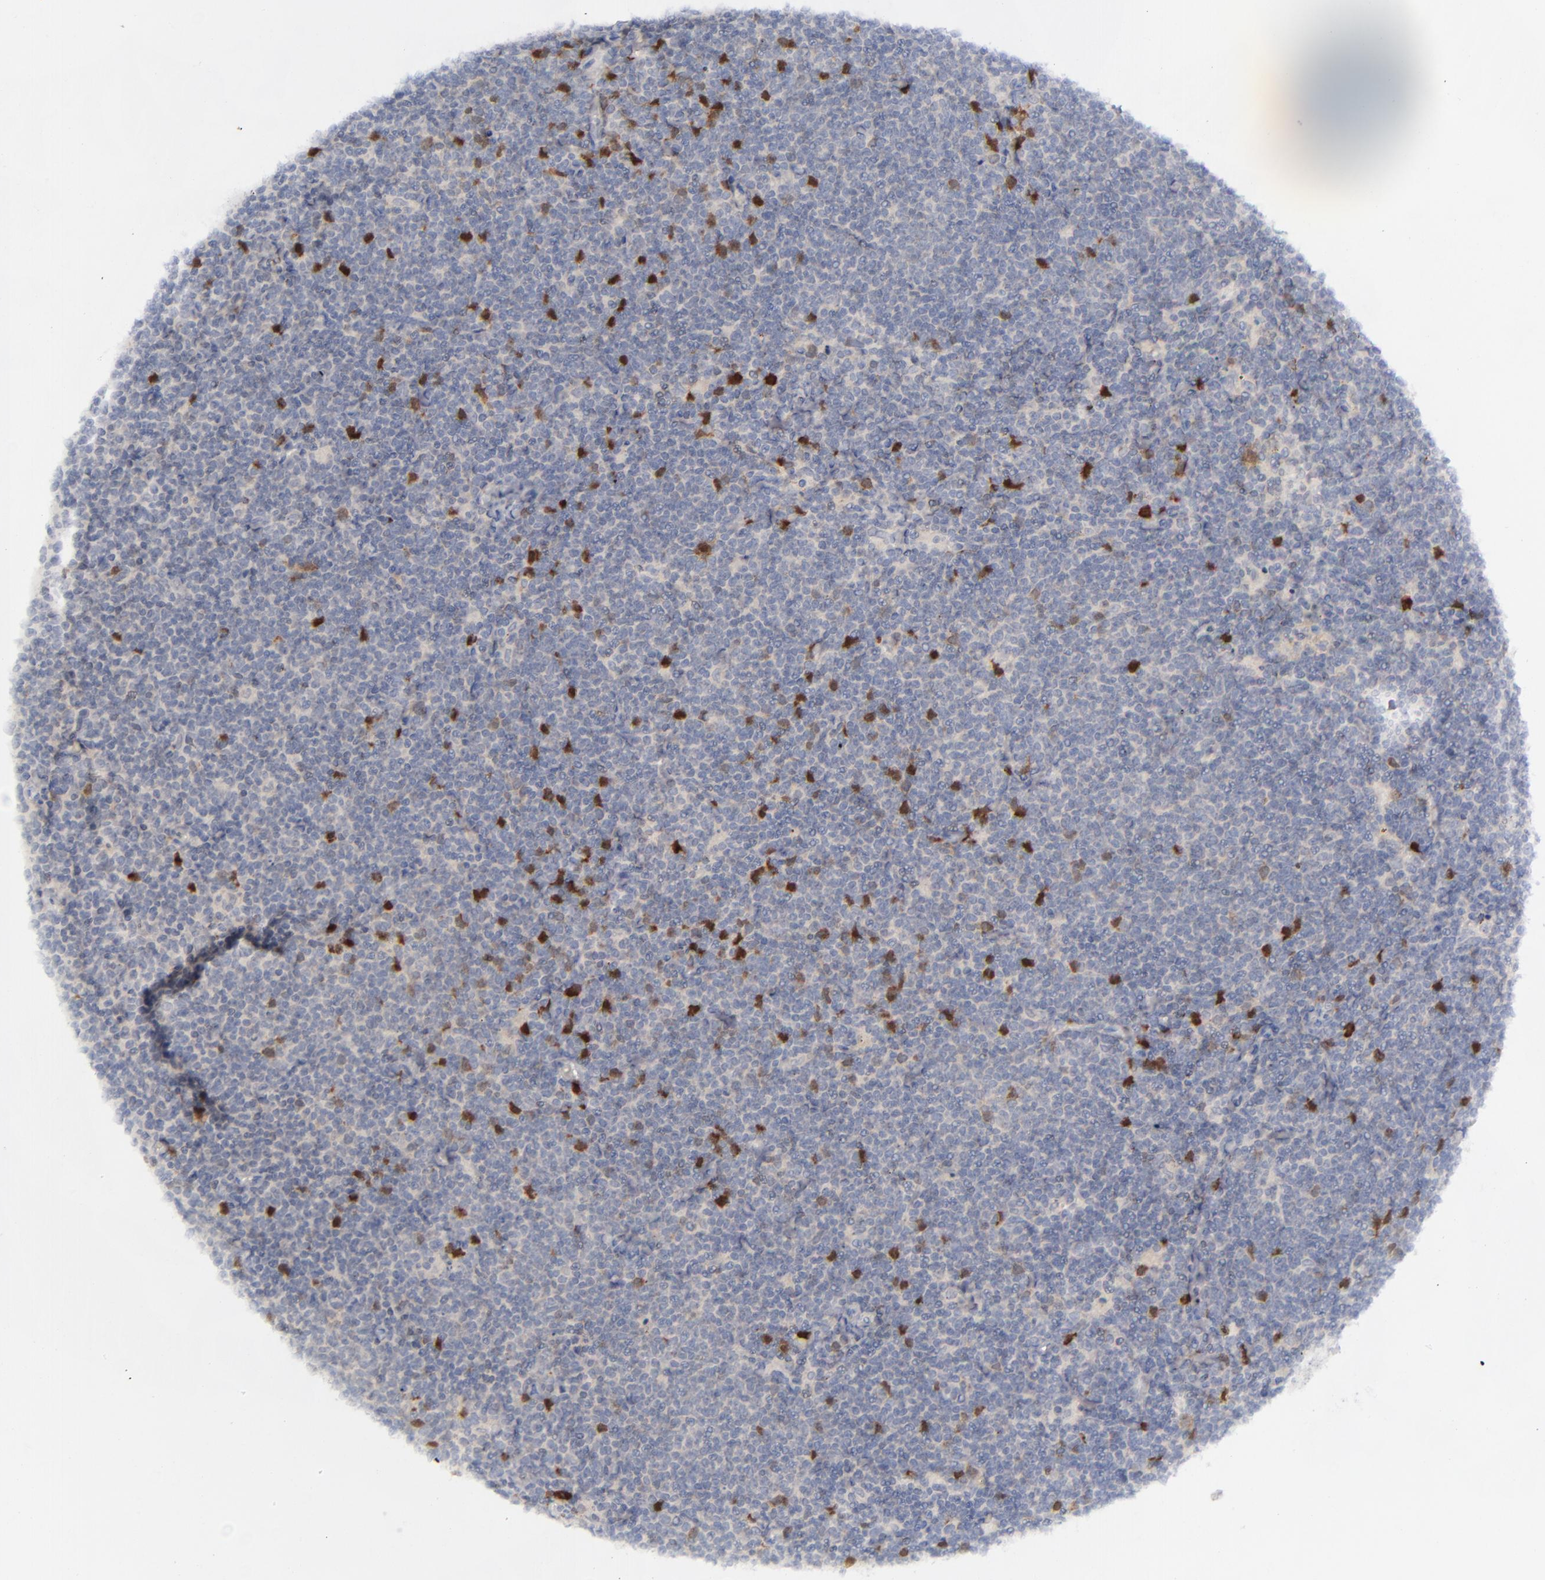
{"staining": {"intensity": "strong", "quantity": "<25%", "location": "cytoplasmic/membranous,nuclear"}, "tissue": "lymphoma", "cell_type": "Tumor cells", "image_type": "cancer", "snomed": [{"axis": "morphology", "description": "Malignant lymphoma, non-Hodgkin's type, Low grade"}, {"axis": "topography", "description": "Lymph node"}], "caption": "There is medium levels of strong cytoplasmic/membranous and nuclear positivity in tumor cells of low-grade malignant lymphoma, non-Hodgkin's type, as demonstrated by immunohistochemical staining (brown color).", "gene": "AURKA", "patient": {"sex": "male", "age": 65}}